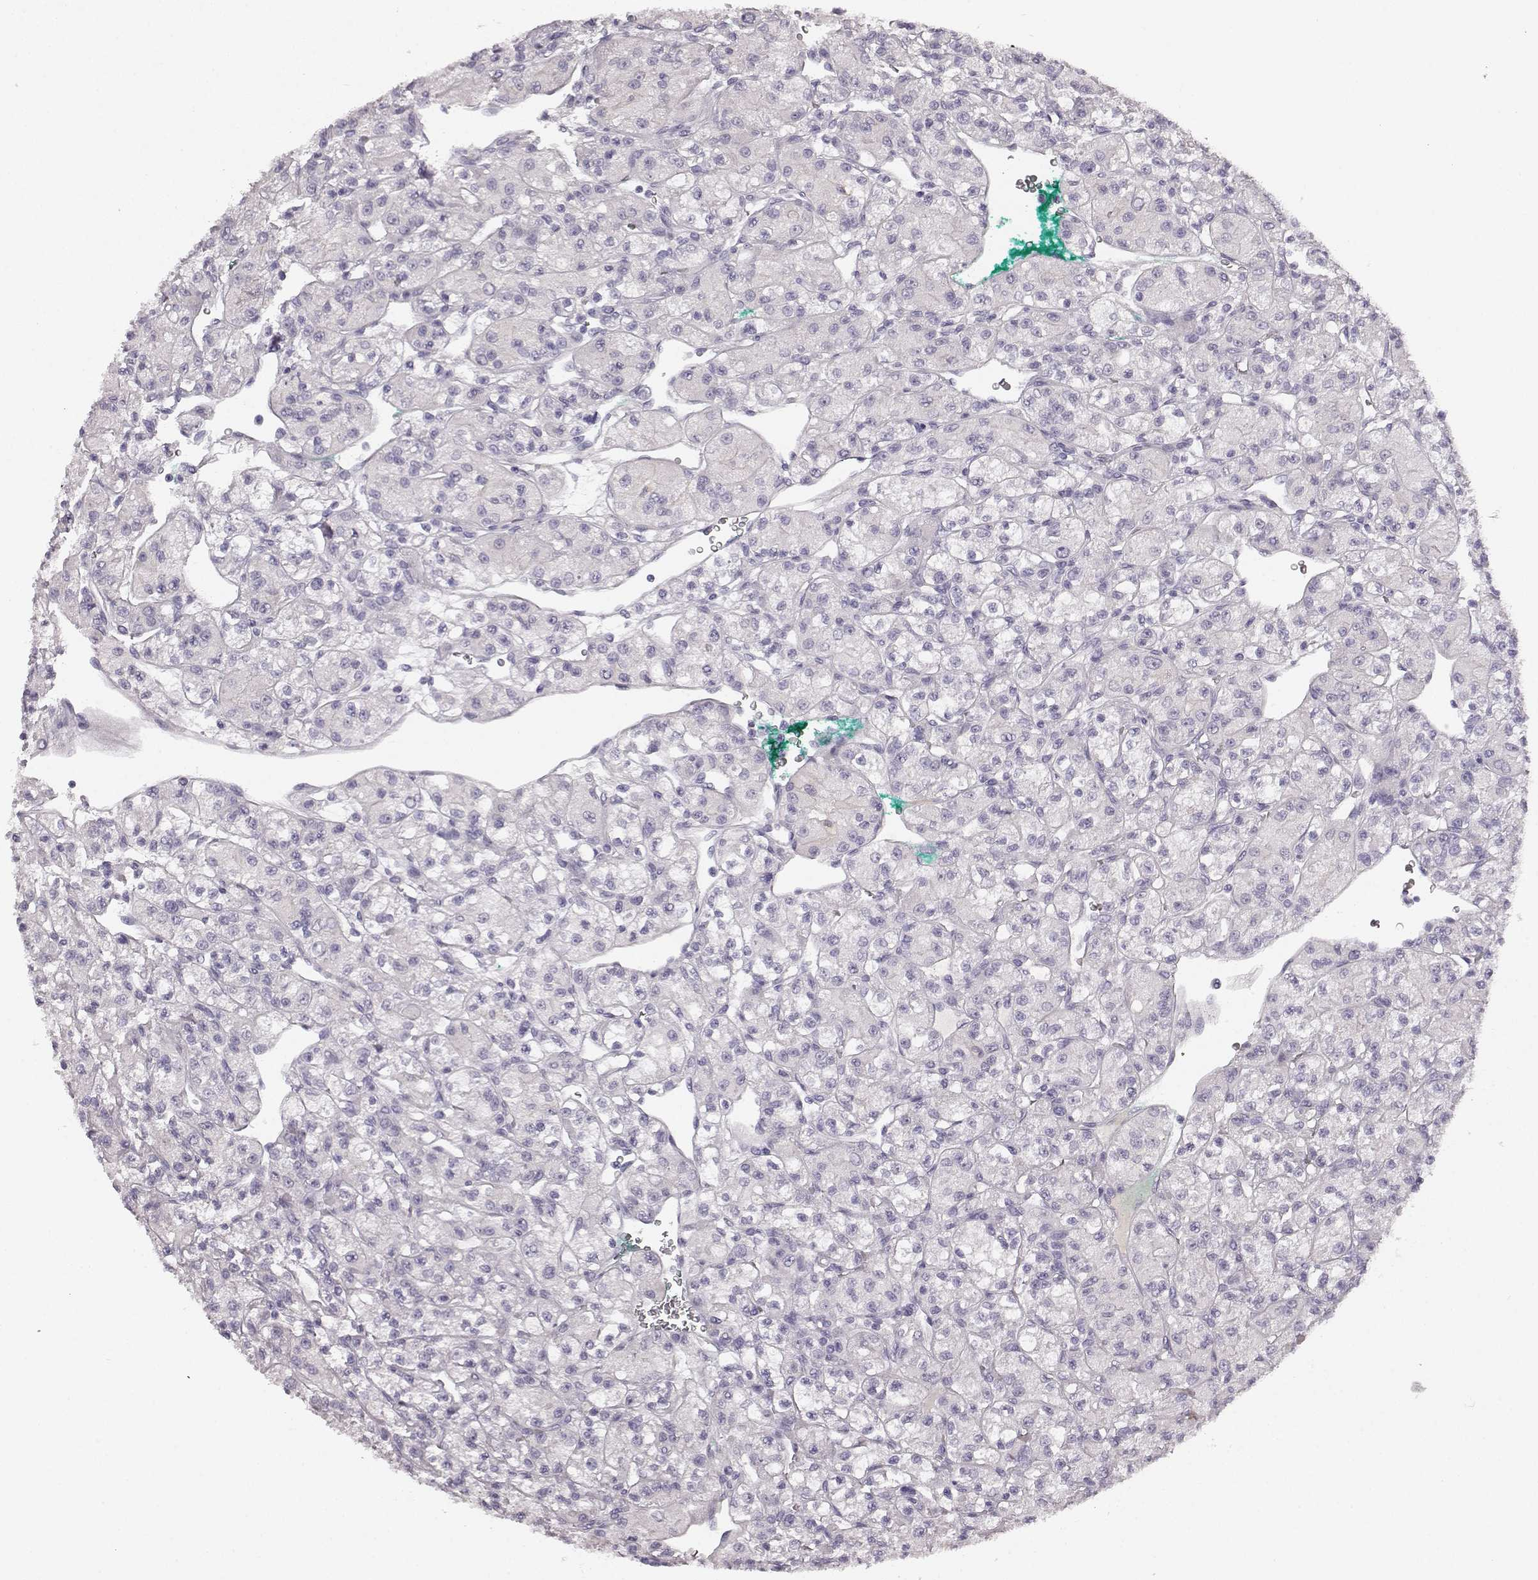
{"staining": {"intensity": "negative", "quantity": "none", "location": "none"}, "tissue": "renal cancer", "cell_type": "Tumor cells", "image_type": "cancer", "snomed": [{"axis": "morphology", "description": "Adenocarcinoma, NOS"}, {"axis": "topography", "description": "Kidney"}], "caption": "This is an IHC histopathology image of renal adenocarcinoma. There is no expression in tumor cells.", "gene": "KIAA0319", "patient": {"sex": "female", "age": 70}}